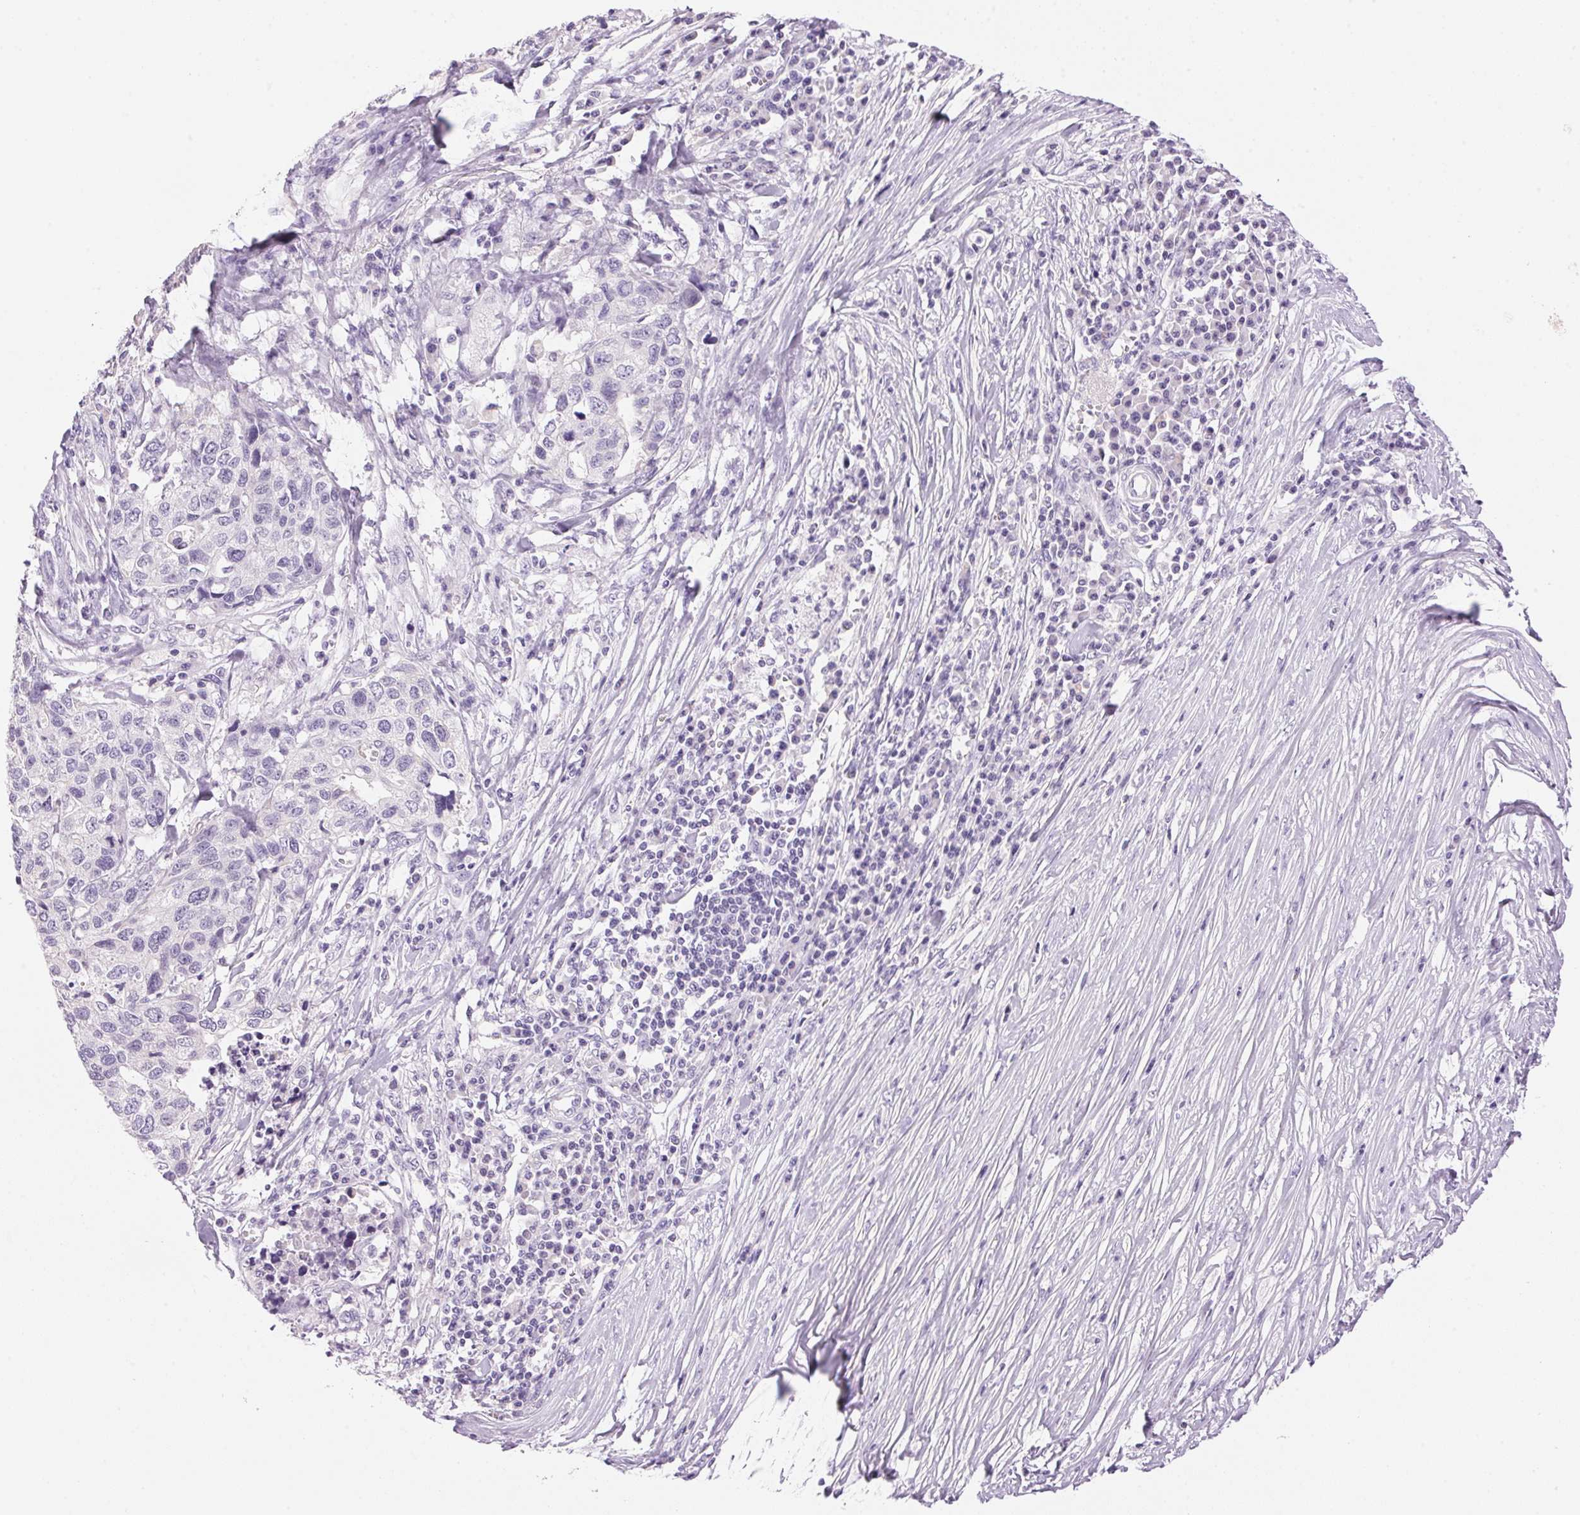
{"staining": {"intensity": "negative", "quantity": "none", "location": "none"}, "tissue": "stomach cancer", "cell_type": "Tumor cells", "image_type": "cancer", "snomed": [{"axis": "morphology", "description": "Adenocarcinoma, NOS"}, {"axis": "topography", "description": "Stomach, upper"}], "caption": "The image exhibits no staining of tumor cells in stomach cancer.", "gene": "HSD17B2", "patient": {"sex": "female", "age": 67}}